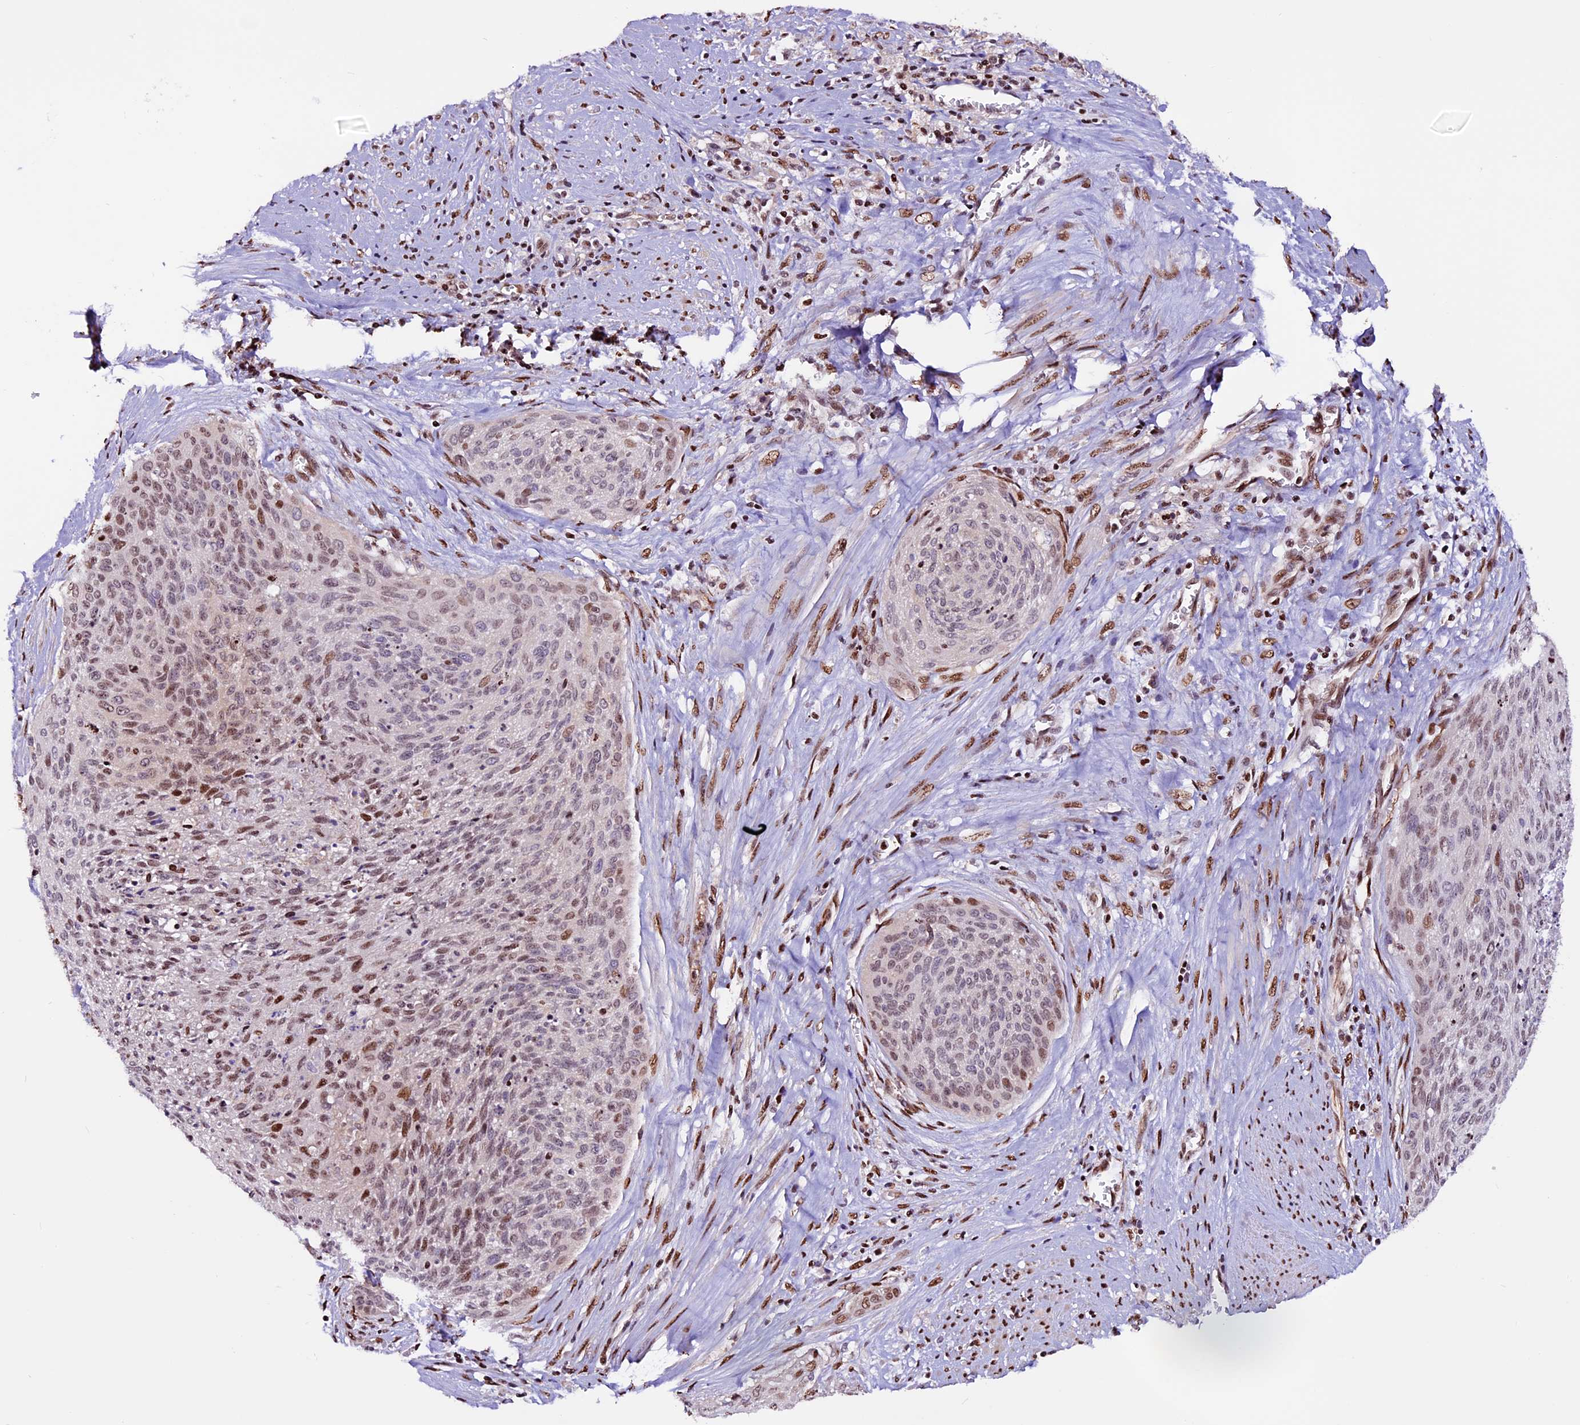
{"staining": {"intensity": "moderate", "quantity": "25%-75%", "location": "nuclear"}, "tissue": "cervical cancer", "cell_type": "Tumor cells", "image_type": "cancer", "snomed": [{"axis": "morphology", "description": "Squamous cell carcinoma, NOS"}, {"axis": "topography", "description": "Cervix"}], "caption": "Moderate nuclear staining for a protein is appreciated in about 25%-75% of tumor cells of cervical squamous cell carcinoma using immunohistochemistry (IHC).", "gene": "RINL", "patient": {"sex": "female", "age": 55}}